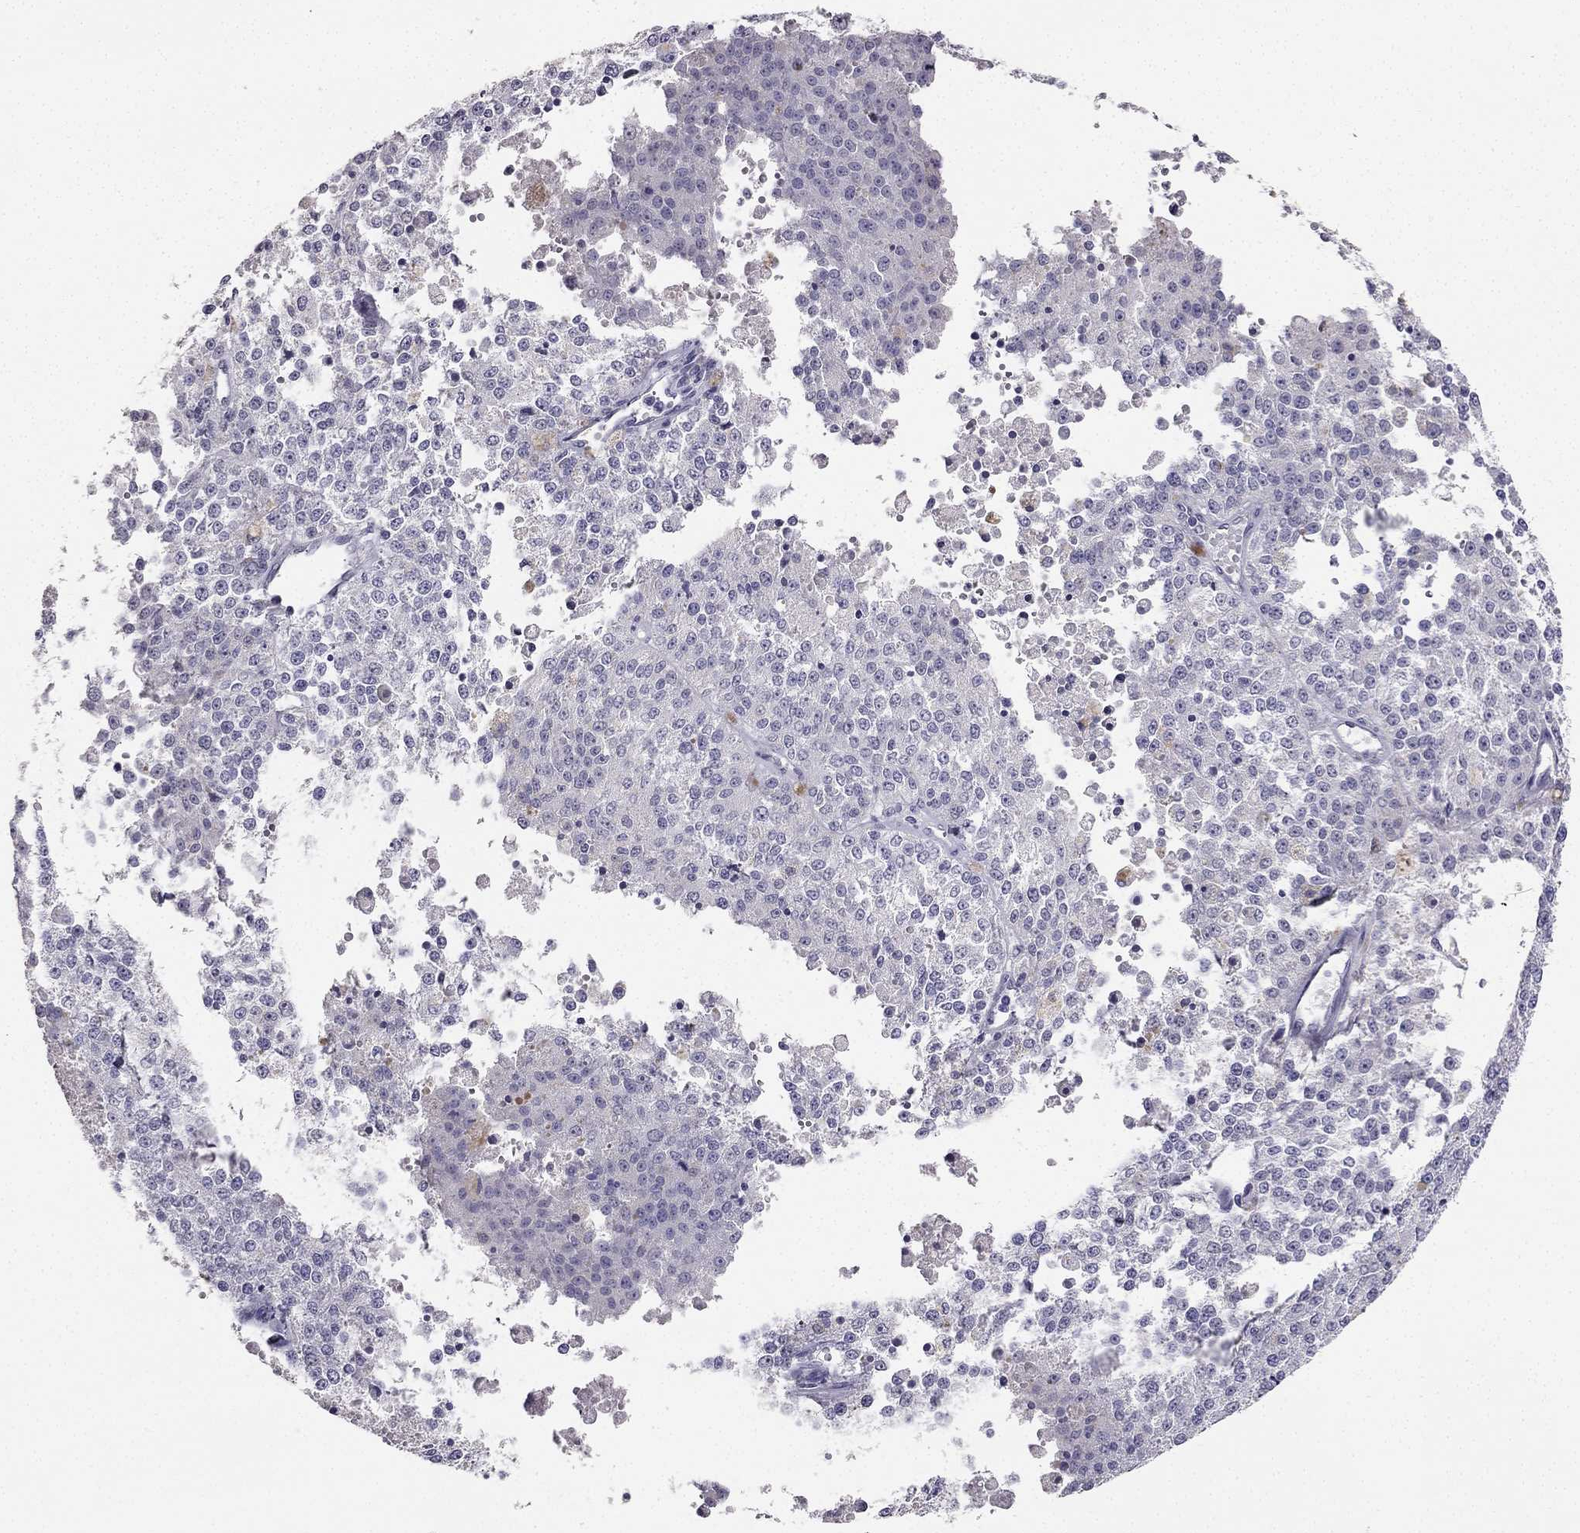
{"staining": {"intensity": "negative", "quantity": "none", "location": "none"}, "tissue": "melanoma", "cell_type": "Tumor cells", "image_type": "cancer", "snomed": [{"axis": "morphology", "description": "Malignant melanoma, Metastatic site"}, {"axis": "topography", "description": "Lymph node"}], "caption": "Histopathology image shows no significant protein positivity in tumor cells of malignant melanoma (metastatic site).", "gene": "CALB2", "patient": {"sex": "female", "age": 64}}